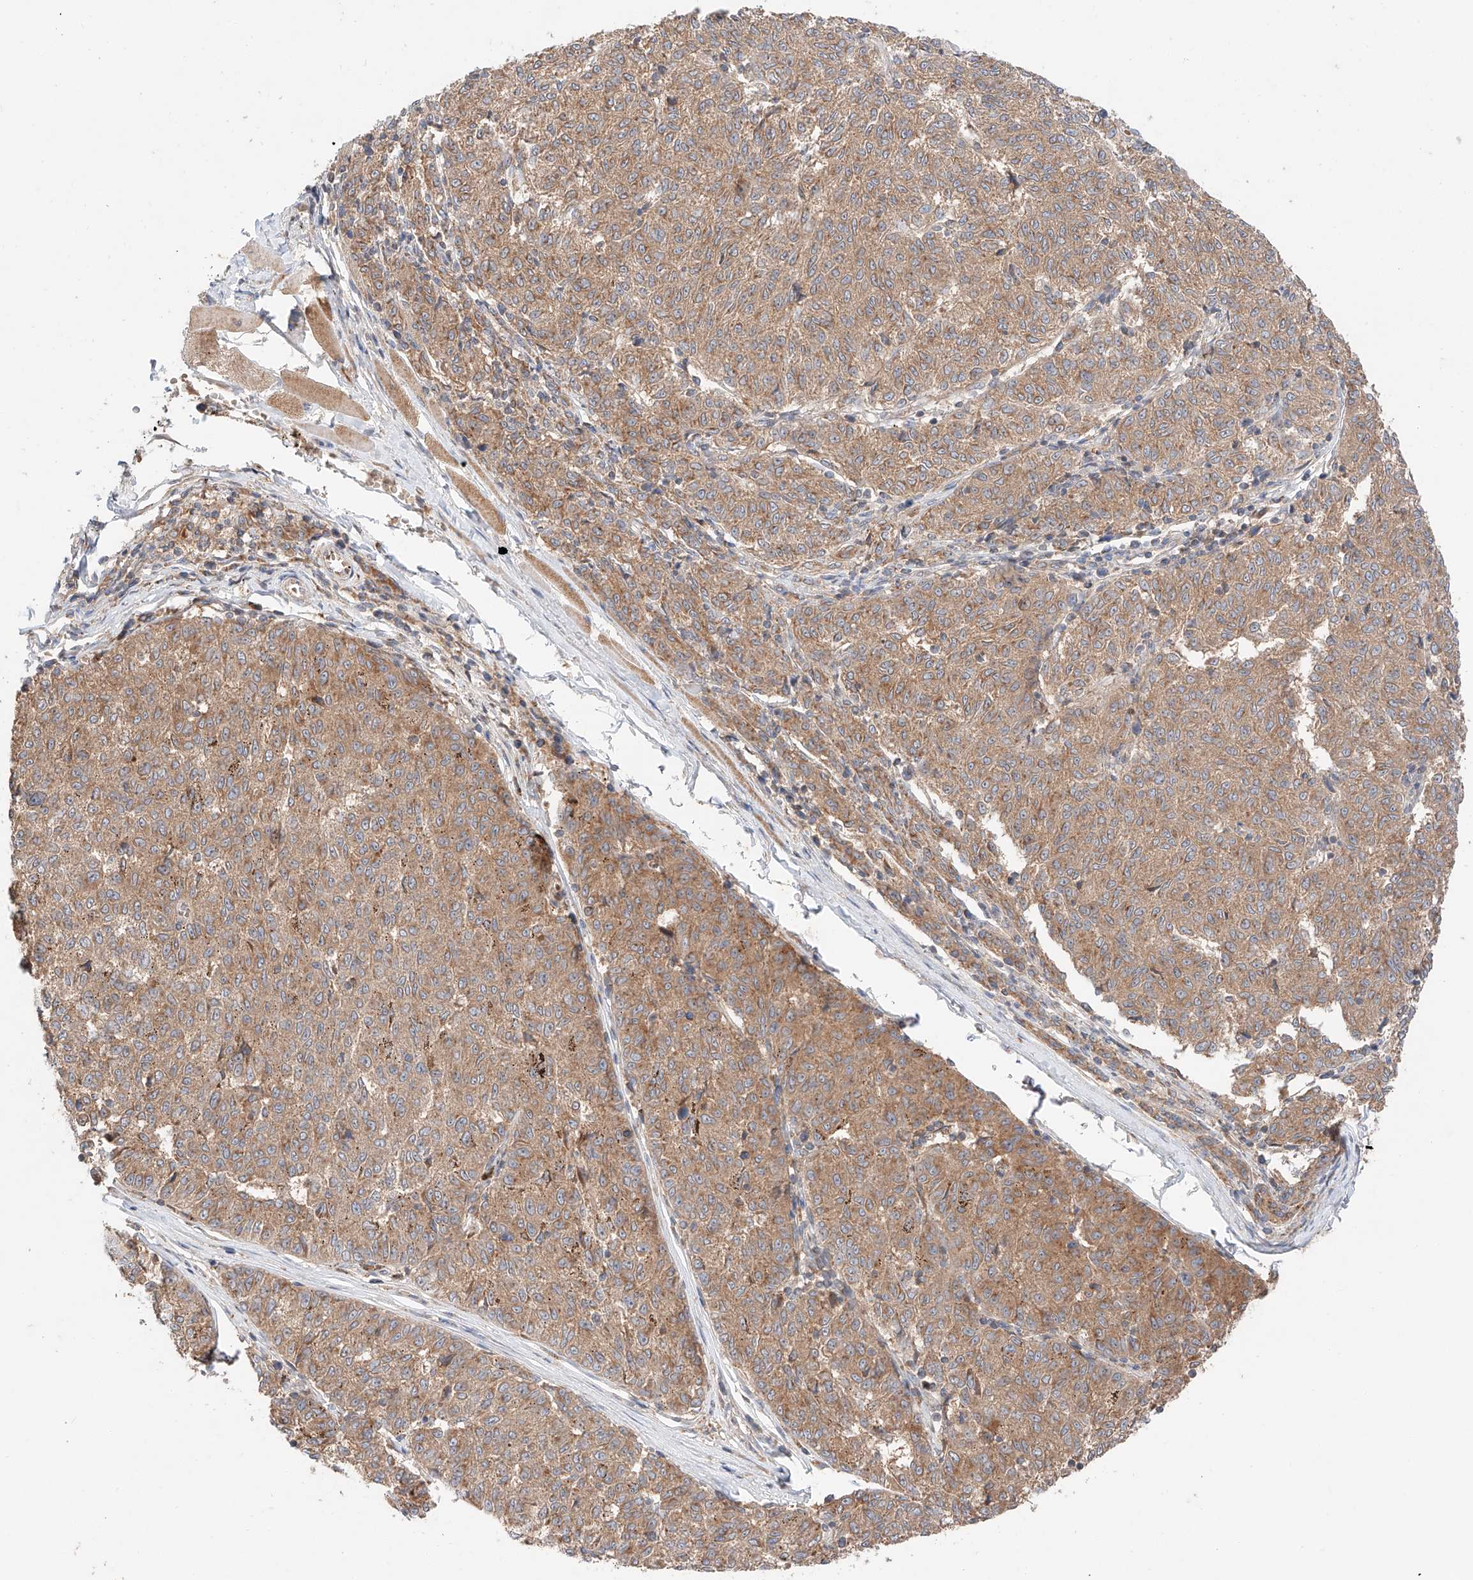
{"staining": {"intensity": "moderate", "quantity": ">75%", "location": "cytoplasmic/membranous"}, "tissue": "melanoma", "cell_type": "Tumor cells", "image_type": "cancer", "snomed": [{"axis": "morphology", "description": "Malignant melanoma, NOS"}, {"axis": "topography", "description": "Skin"}], "caption": "Melanoma stained with DAB IHC exhibits medium levels of moderate cytoplasmic/membranous staining in about >75% of tumor cells. (Brightfield microscopy of DAB IHC at high magnification).", "gene": "XPNPEP1", "patient": {"sex": "female", "age": 72}}